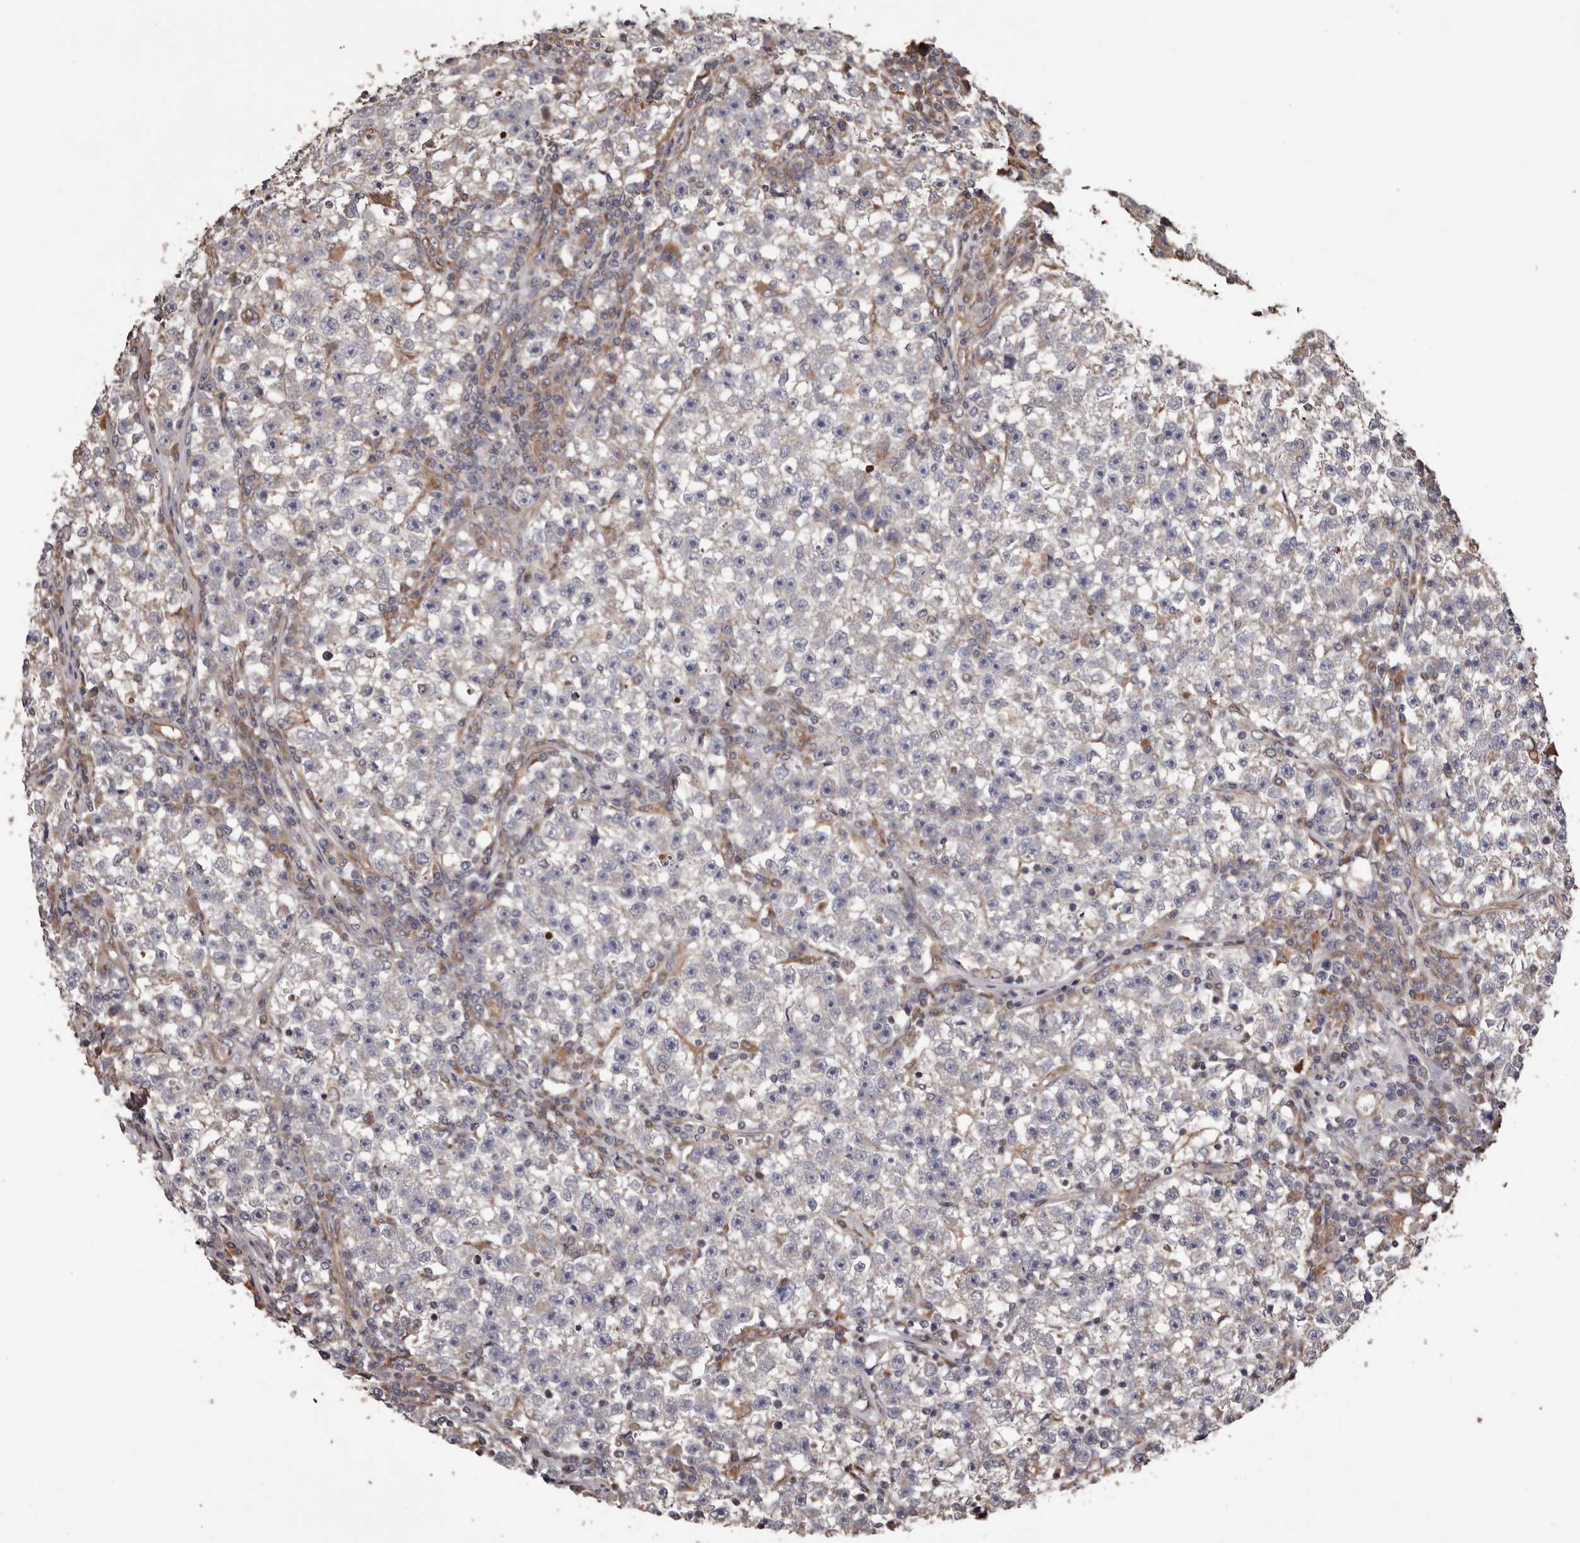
{"staining": {"intensity": "negative", "quantity": "none", "location": "none"}, "tissue": "testis cancer", "cell_type": "Tumor cells", "image_type": "cancer", "snomed": [{"axis": "morphology", "description": "Seminoma, NOS"}, {"axis": "topography", "description": "Testis"}], "caption": "There is no significant expression in tumor cells of seminoma (testis).", "gene": "CEP104", "patient": {"sex": "male", "age": 22}}